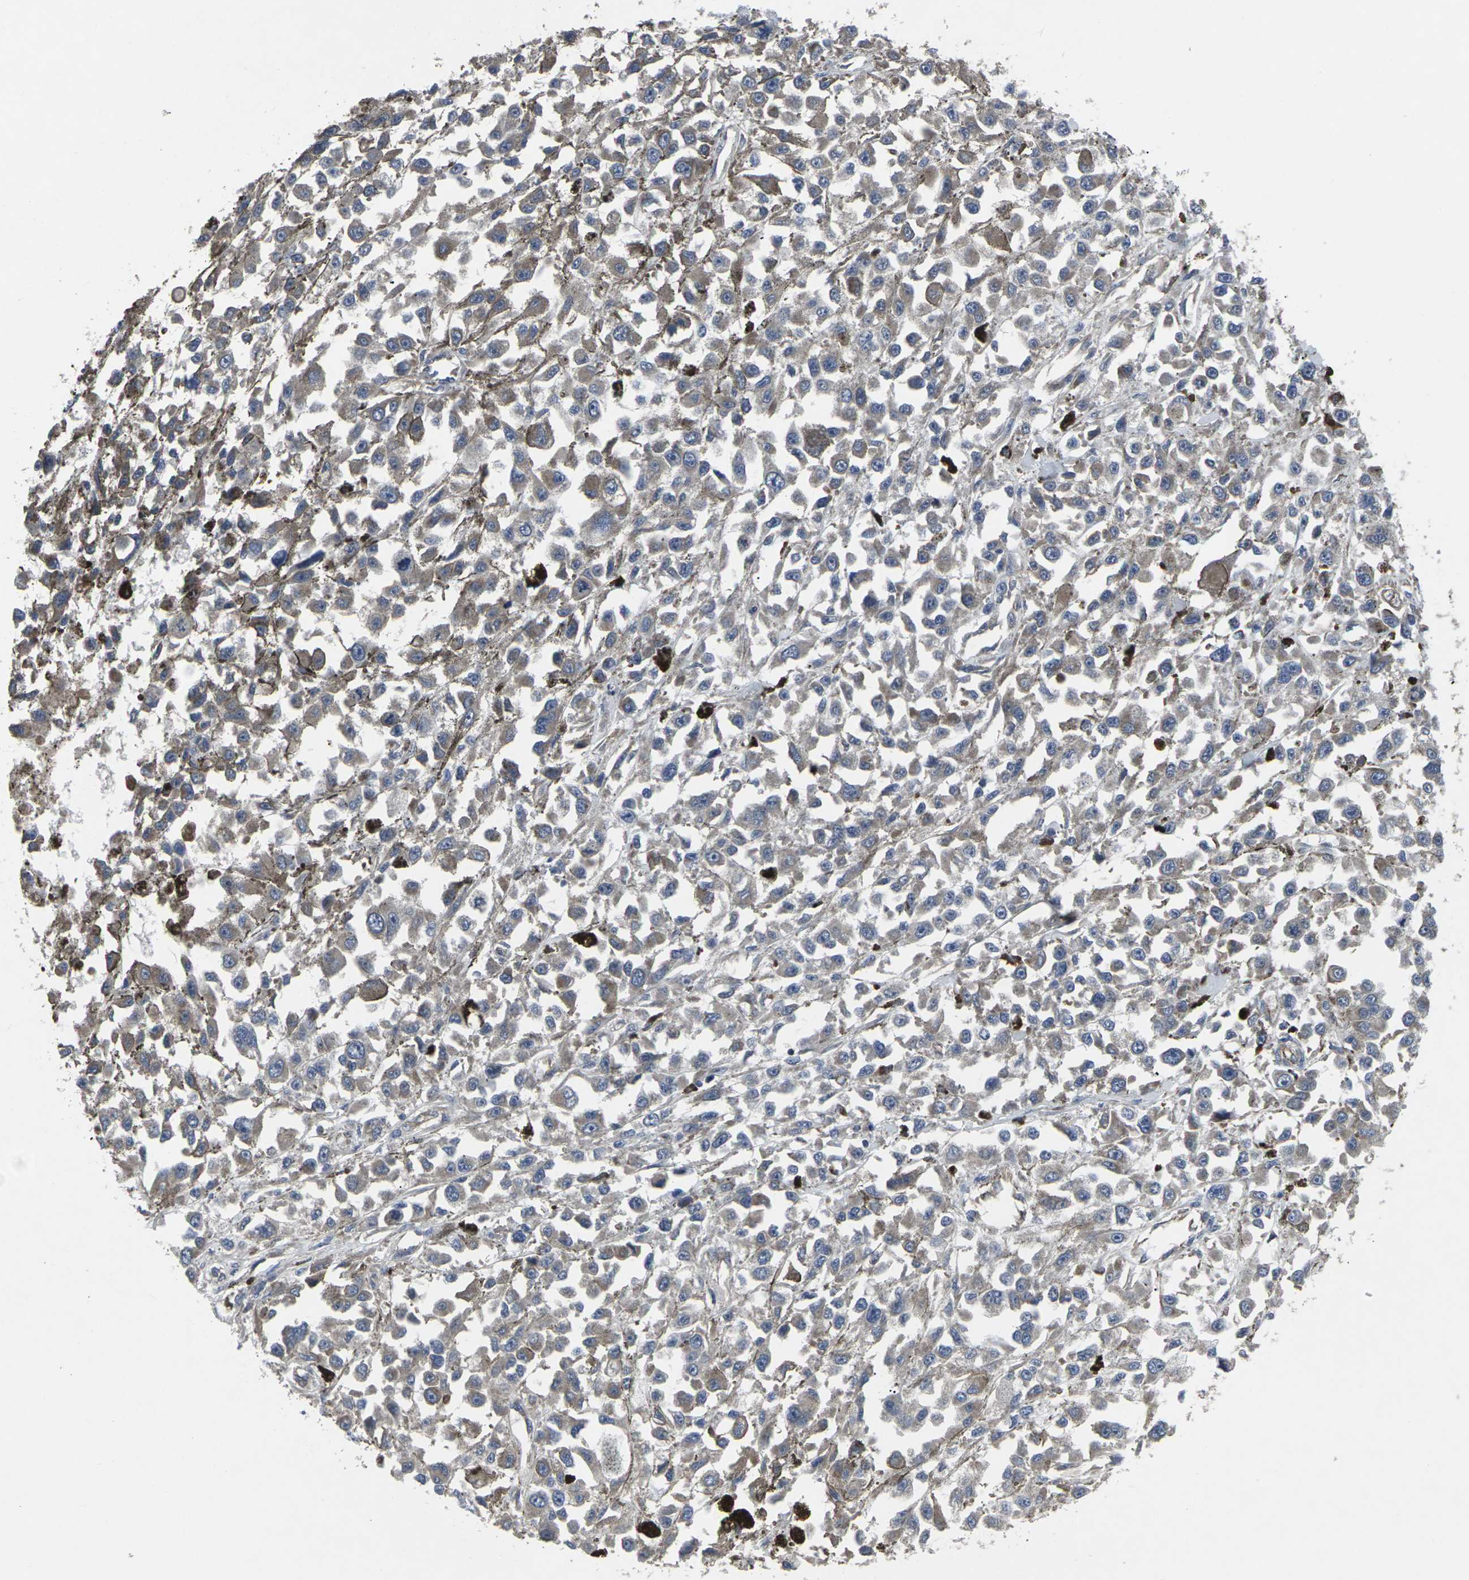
{"staining": {"intensity": "weak", "quantity": ">75%", "location": "cytoplasmic/membranous"}, "tissue": "melanoma", "cell_type": "Tumor cells", "image_type": "cancer", "snomed": [{"axis": "morphology", "description": "Malignant melanoma, Metastatic site"}, {"axis": "topography", "description": "Lymph node"}], "caption": "IHC (DAB) staining of malignant melanoma (metastatic site) demonstrates weak cytoplasmic/membranous protein positivity in approximately >75% of tumor cells.", "gene": "MAPKAPK2", "patient": {"sex": "male", "age": 59}}